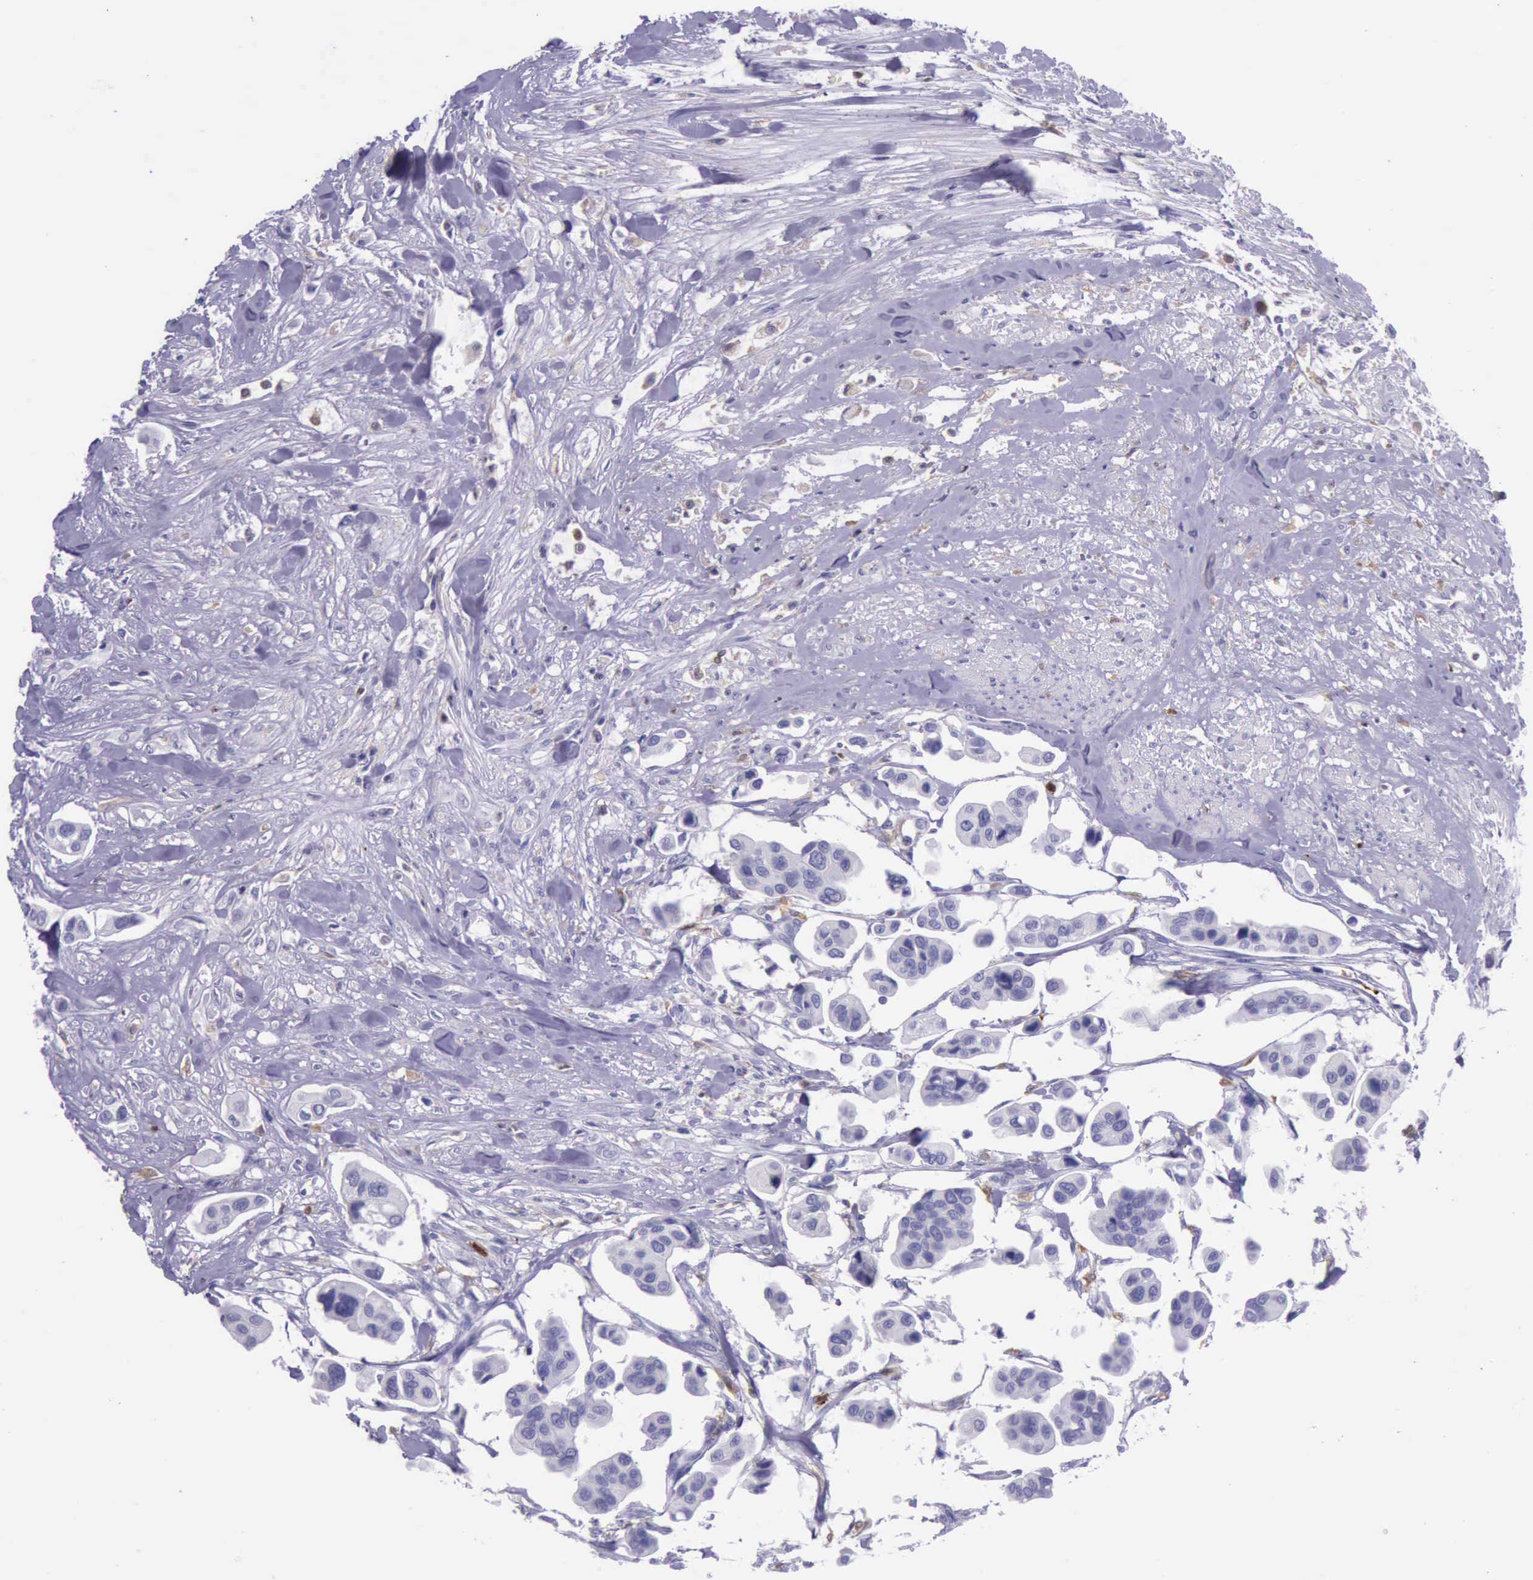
{"staining": {"intensity": "negative", "quantity": "none", "location": "none"}, "tissue": "urothelial cancer", "cell_type": "Tumor cells", "image_type": "cancer", "snomed": [{"axis": "morphology", "description": "Adenocarcinoma, NOS"}, {"axis": "topography", "description": "Urinary bladder"}], "caption": "Urothelial cancer was stained to show a protein in brown. There is no significant positivity in tumor cells. (IHC, brightfield microscopy, high magnification).", "gene": "BTK", "patient": {"sex": "male", "age": 61}}